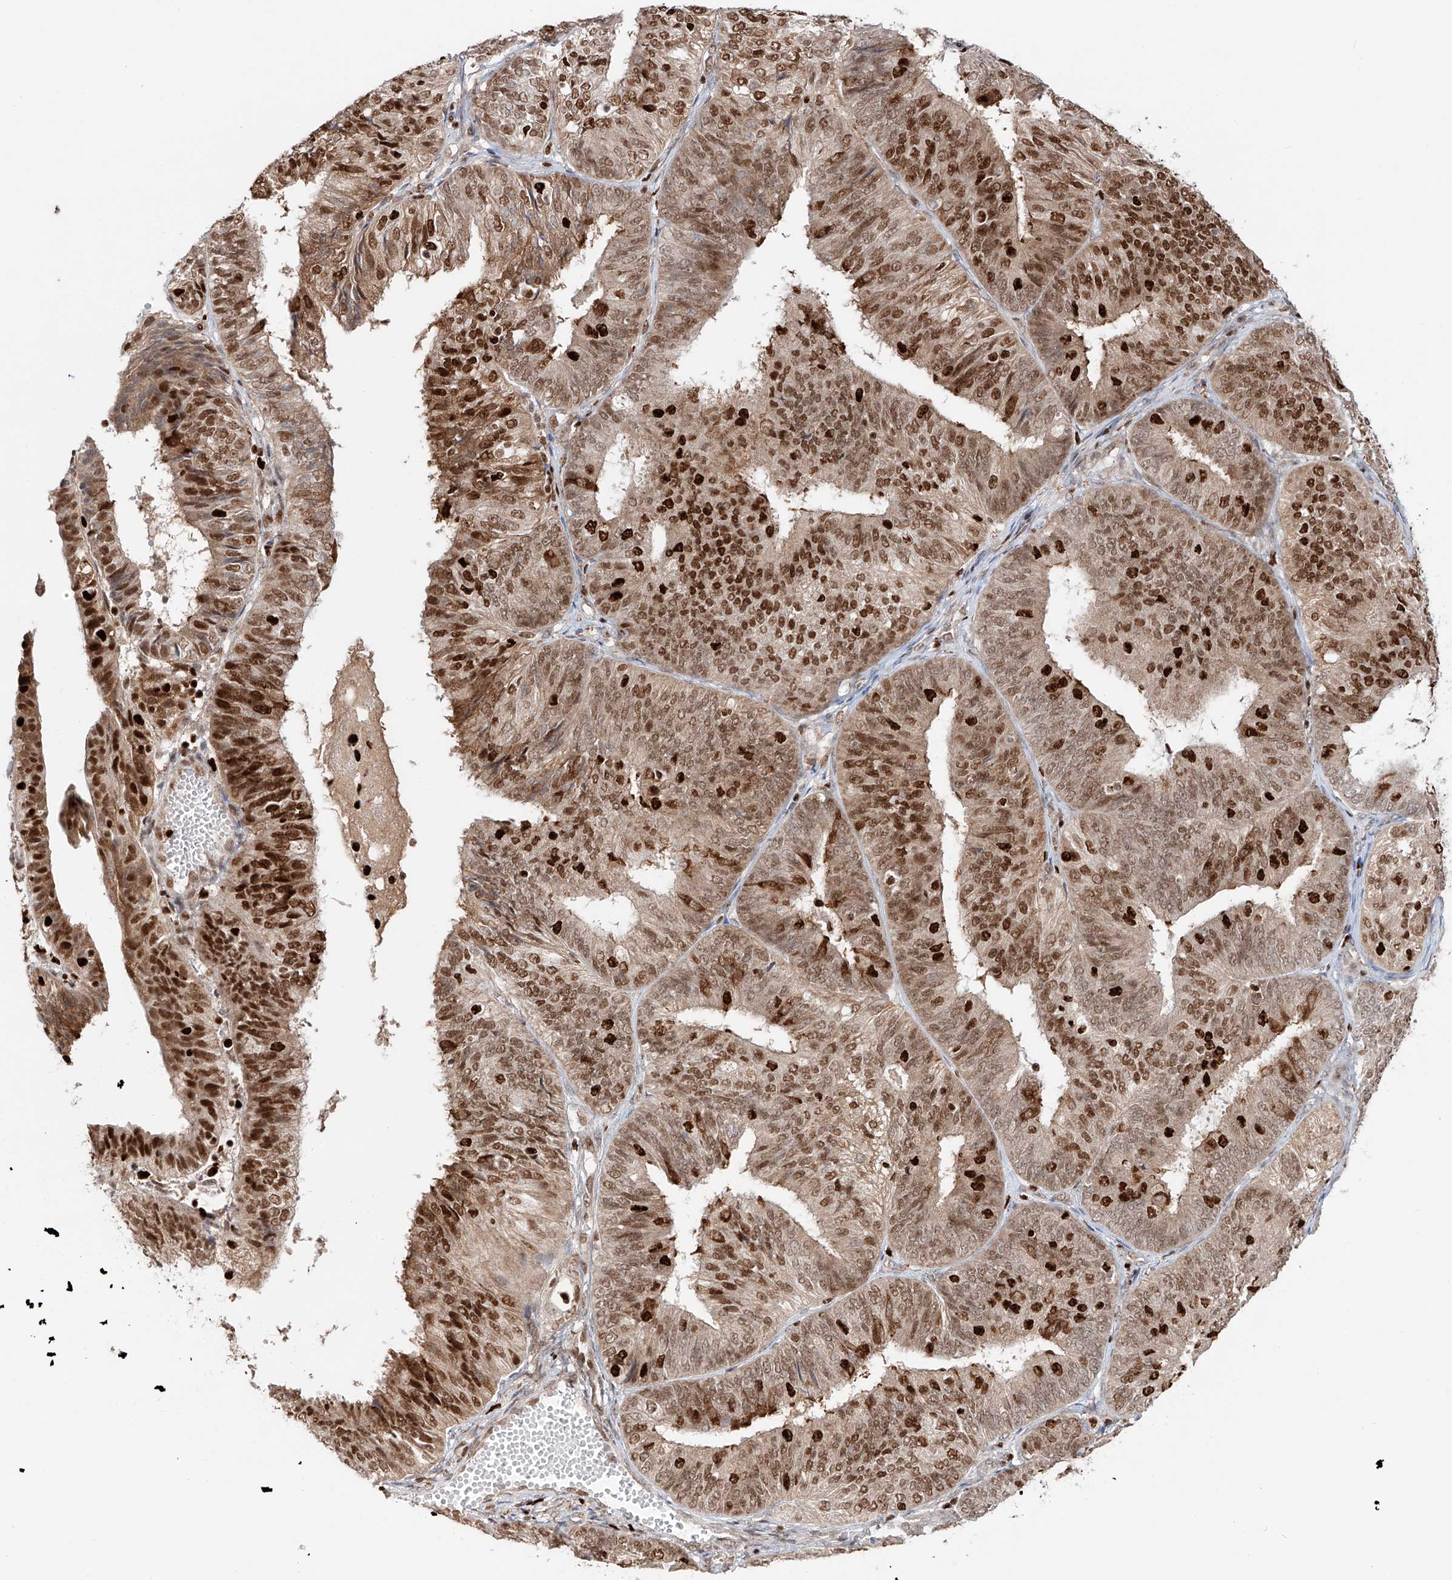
{"staining": {"intensity": "strong", "quantity": "25%-75%", "location": "cytoplasmic/membranous,nuclear"}, "tissue": "endometrial cancer", "cell_type": "Tumor cells", "image_type": "cancer", "snomed": [{"axis": "morphology", "description": "Adenocarcinoma, NOS"}, {"axis": "topography", "description": "Endometrium"}], "caption": "A histopathology image showing strong cytoplasmic/membranous and nuclear staining in approximately 25%-75% of tumor cells in adenocarcinoma (endometrial), as visualized by brown immunohistochemical staining.", "gene": "DZIP1L", "patient": {"sex": "female", "age": 58}}